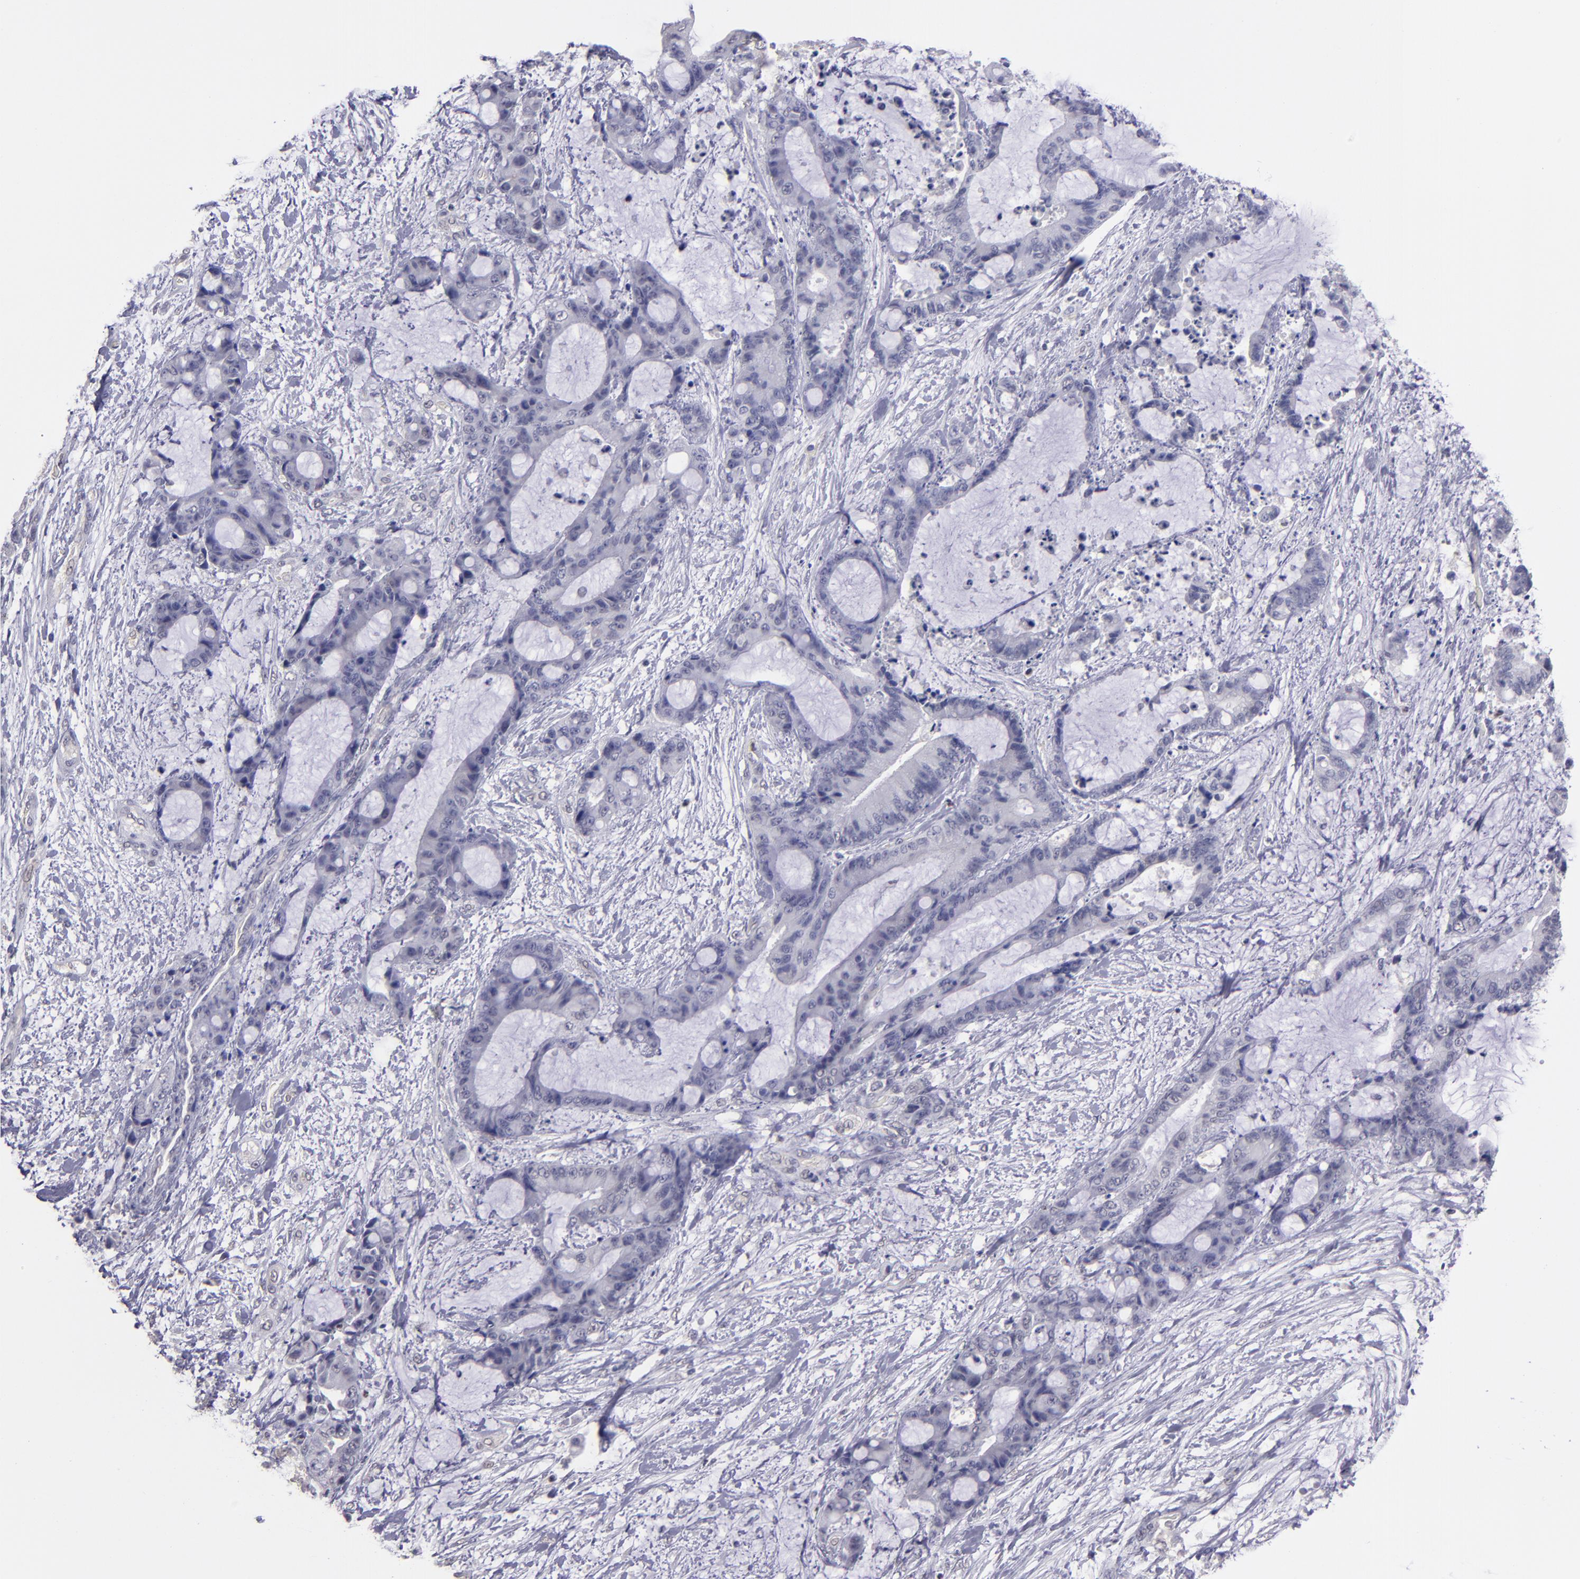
{"staining": {"intensity": "negative", "quantity": "none", "location": "none"}, "tissue": "liver cancer", "cell_type": "Tumor cells", "image_type": "cancer", "snomed": [{"axis": "morphology", "description": "Cholangiocarcinoma"}, {"axis": "topography", "description": "Liver"}], "caption": "Tumor cells are negative for protein expression in human cholangiocarcinoma (liver).", "gene": "CEBPE", "patient": {"sex": "female", "age": 73}}